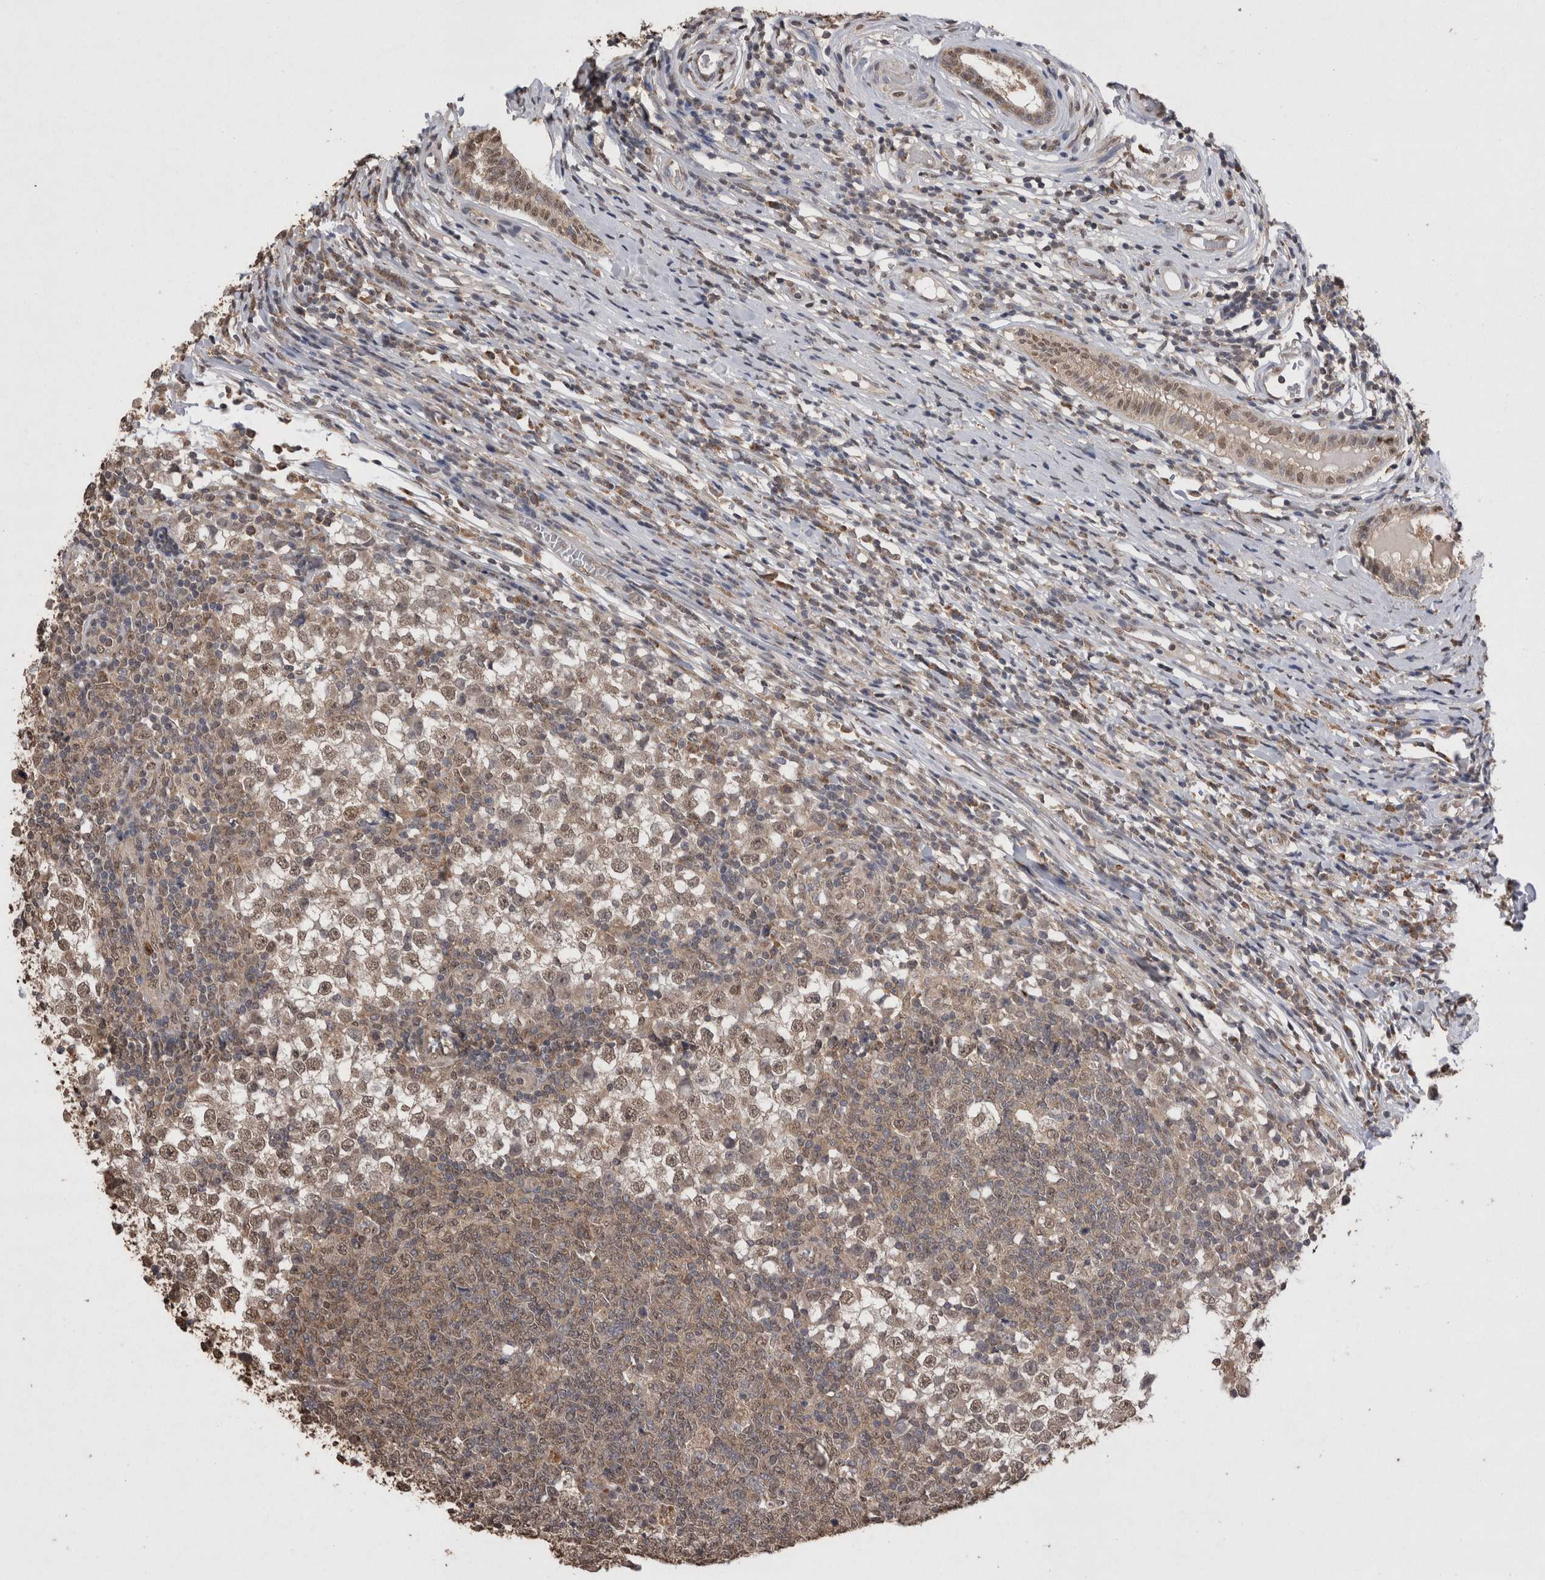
{"staining": {"intensity": "weak", "quantity": ">75%", "location": "nuclear"}, "tissue": "testis cancer", "cell_type": "Tumor cells", "image_type": "cancer", "snomed": [{"axis": "morphology", "description": "Seminoma, NOS"}, {"axis": "topography", "description": "Testis"}], "caption": "High-power microscopy captured an IHC micrograph of seminoma (testis), revealing weak nuclear staining in approximately >75% of tumor cells.", "gene": "GRK5", "patient": {"sex": "male", "age": 65}}